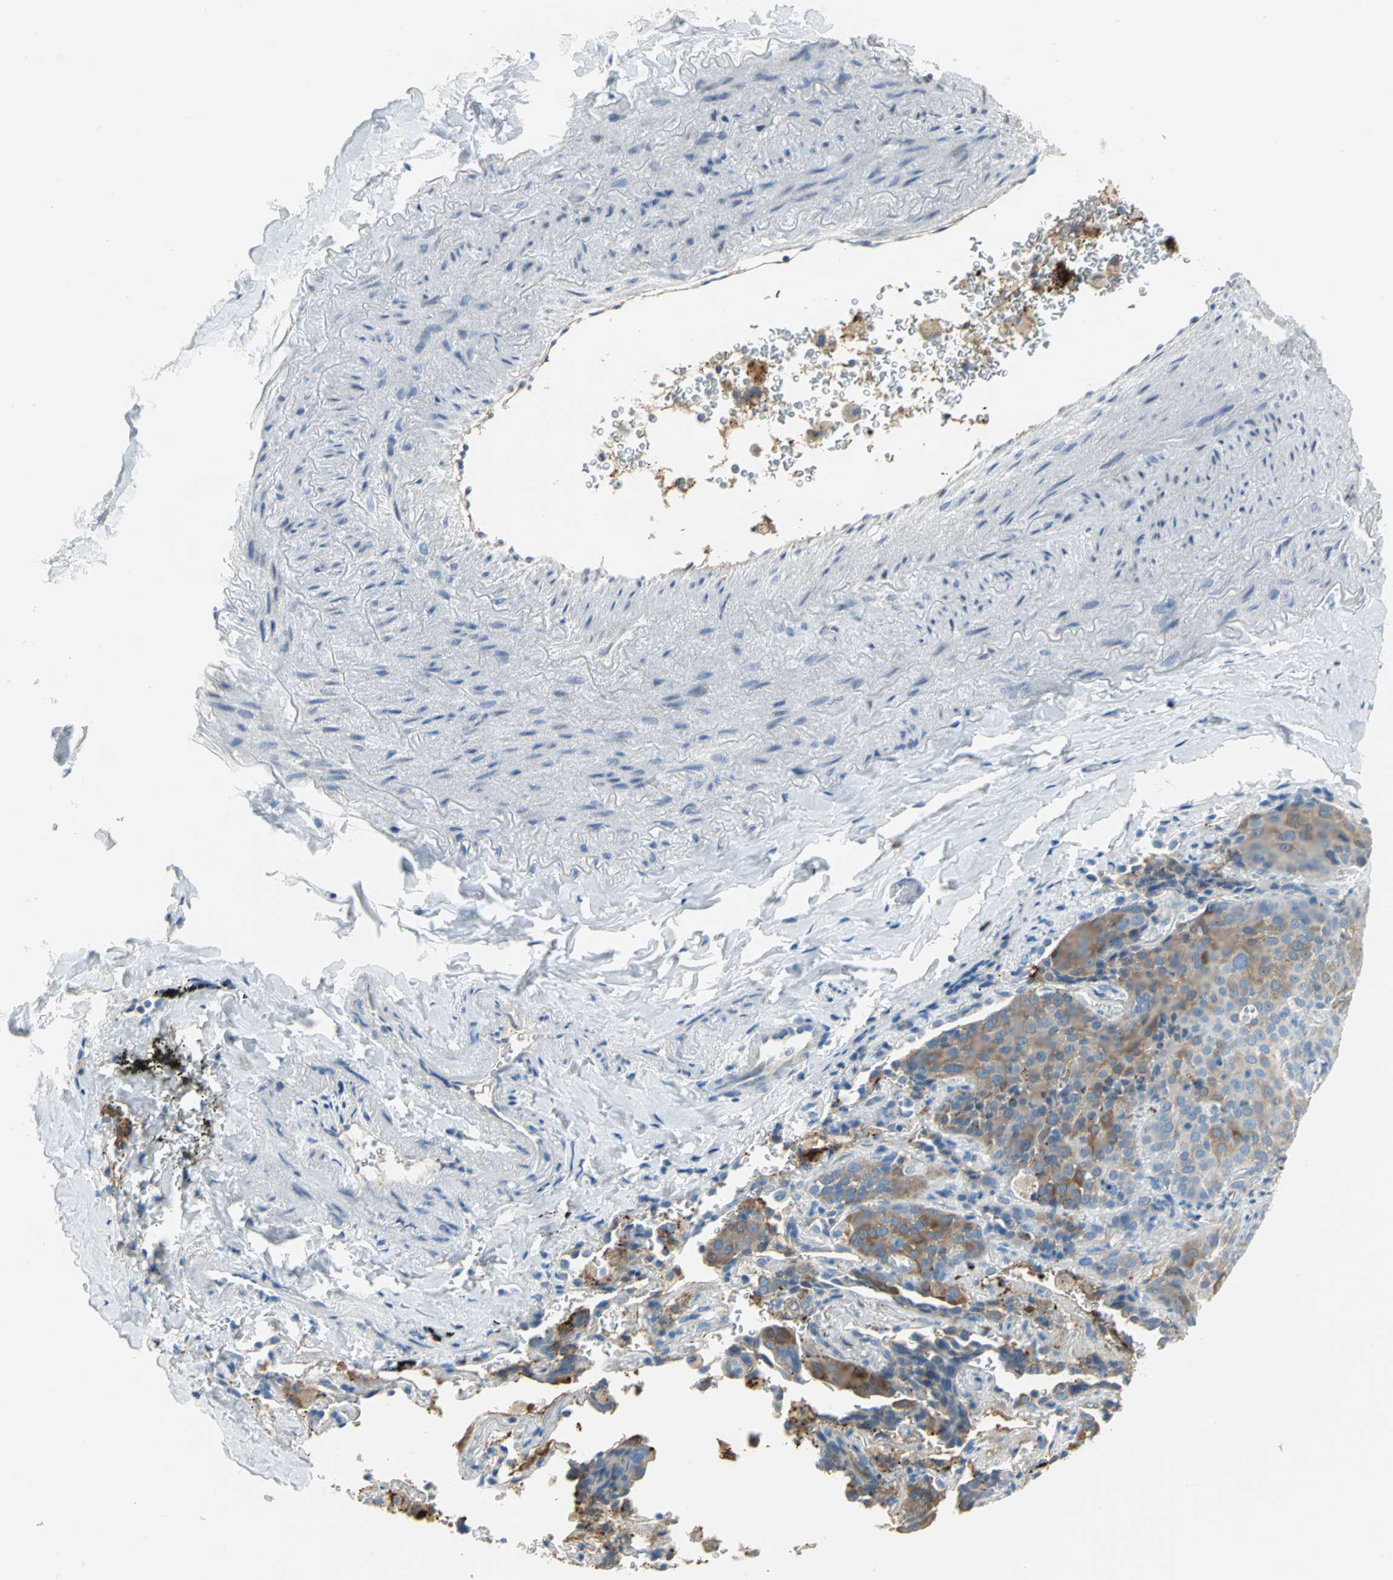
{"staining": {"intensity": "moderate", "quantity": "25%-75%", "location": "cytoplasmic/membranous"}, "tissue": "lung cancer", "cell_type": "Tumor cells", "image_type": "cancer", "snomed": [{"axis": "morphology", "description": "Squamous cell carcinoma, NOS"}, {"axis": "topography", "description": "Lung"}], "caption": "Lung cancer (squamous cell carcinoma) tissue demonstrates moderate cytoplasmic/membranous positivity in approximately 25%-75% of tumor cells", "gene": "ALOX15", "patient": {"sex": "male", "age": 54}}